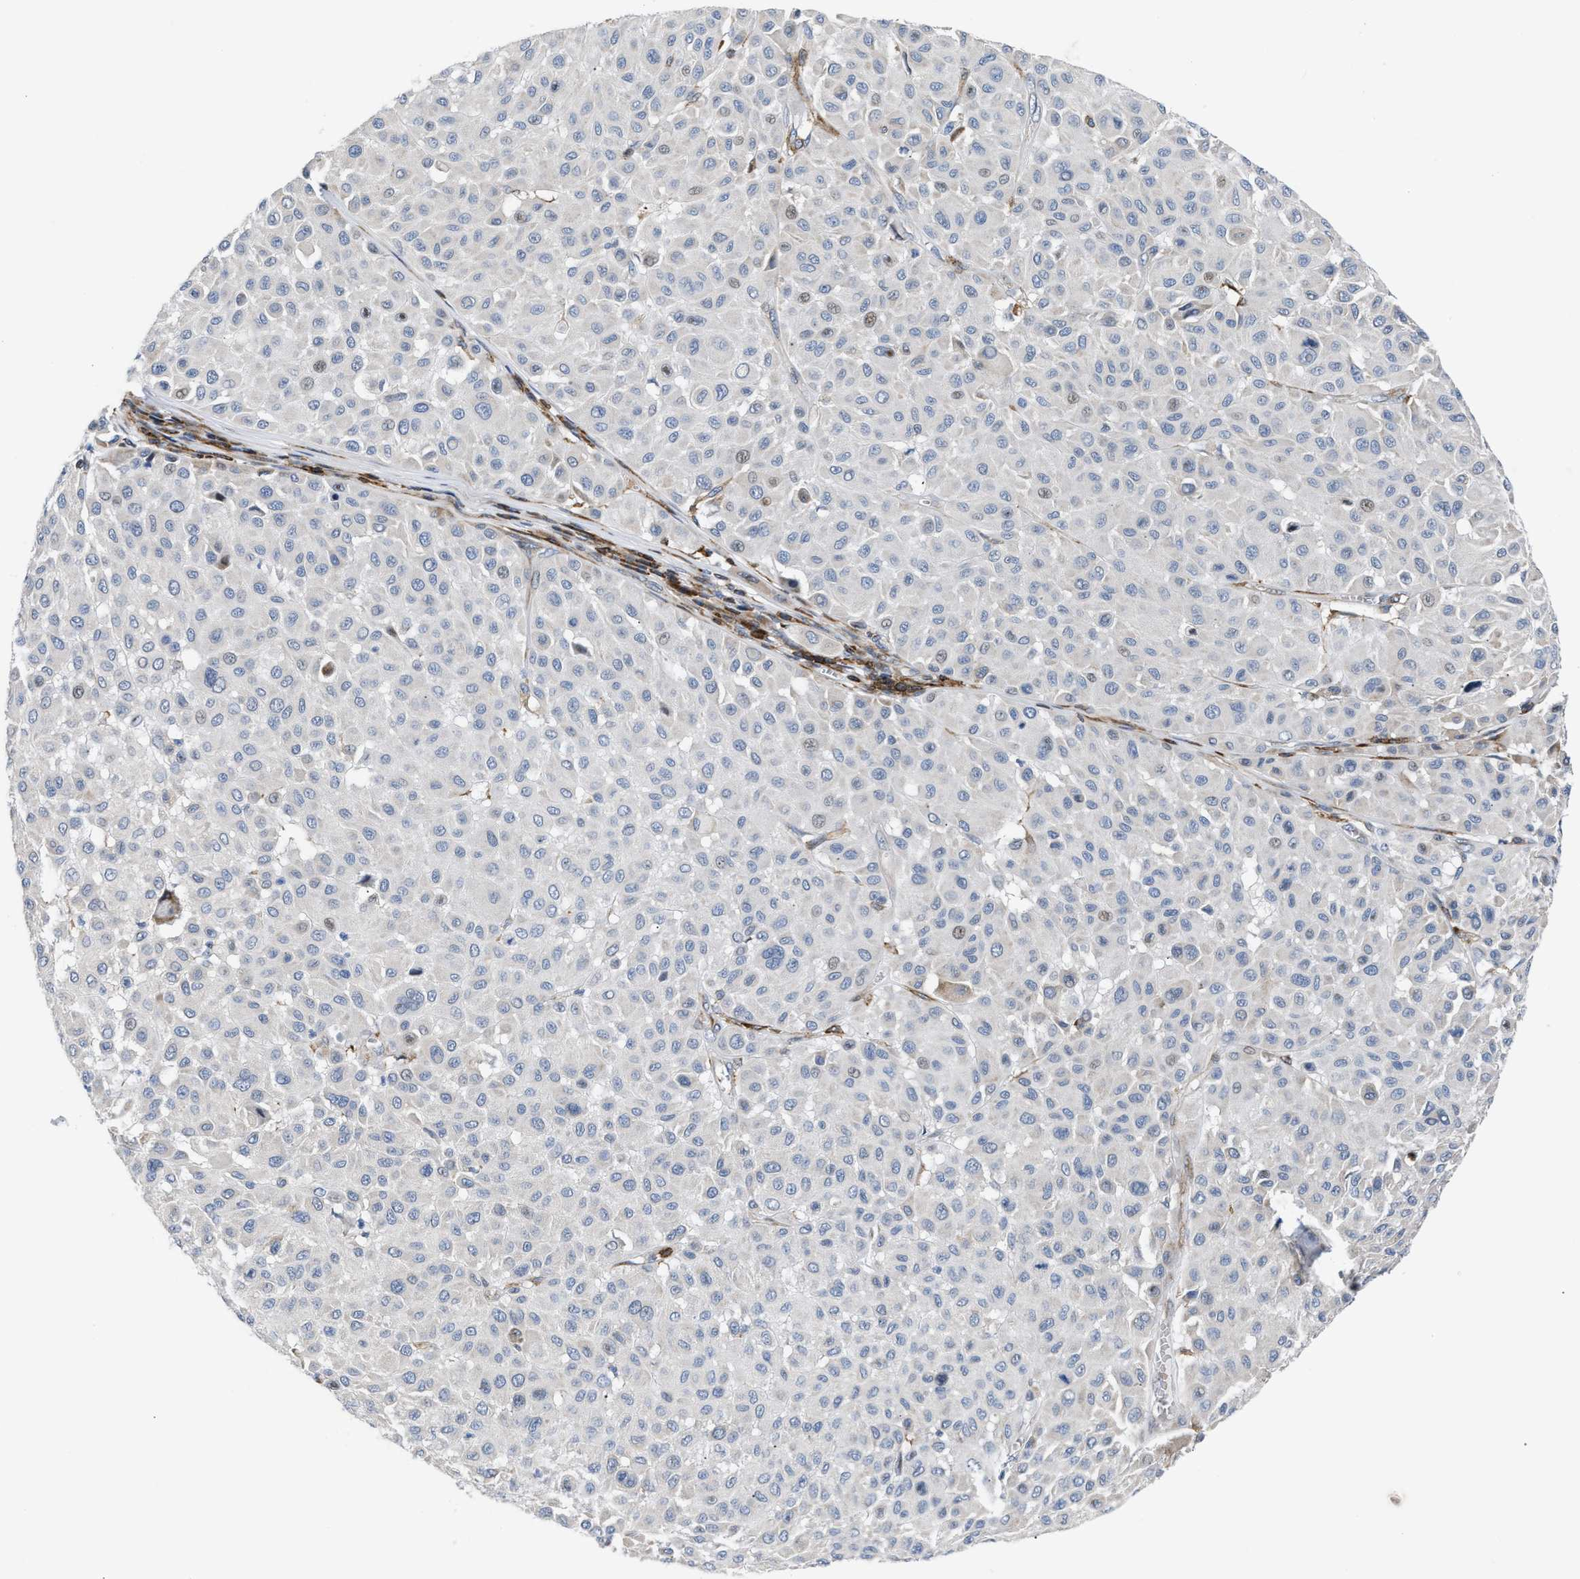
{"staining": {"intensity": "weak", "quantity": "<25%", "location": "nuclear"}, "tissue": "melanoma", "cell_type": "Tumor cells", "image_type": "cancer", "snomed": [{"axis": "morphology", "description": "Malignant melanoma, Metastatic site"}, {"axis": "topography", "description": "Soft tissue"}], "caption": "Tumor cells show no significant positivity in malignant melanoma (metastatic site).", "gene": "ATP9A", "patient": {"sex": "male", "age": 41}}